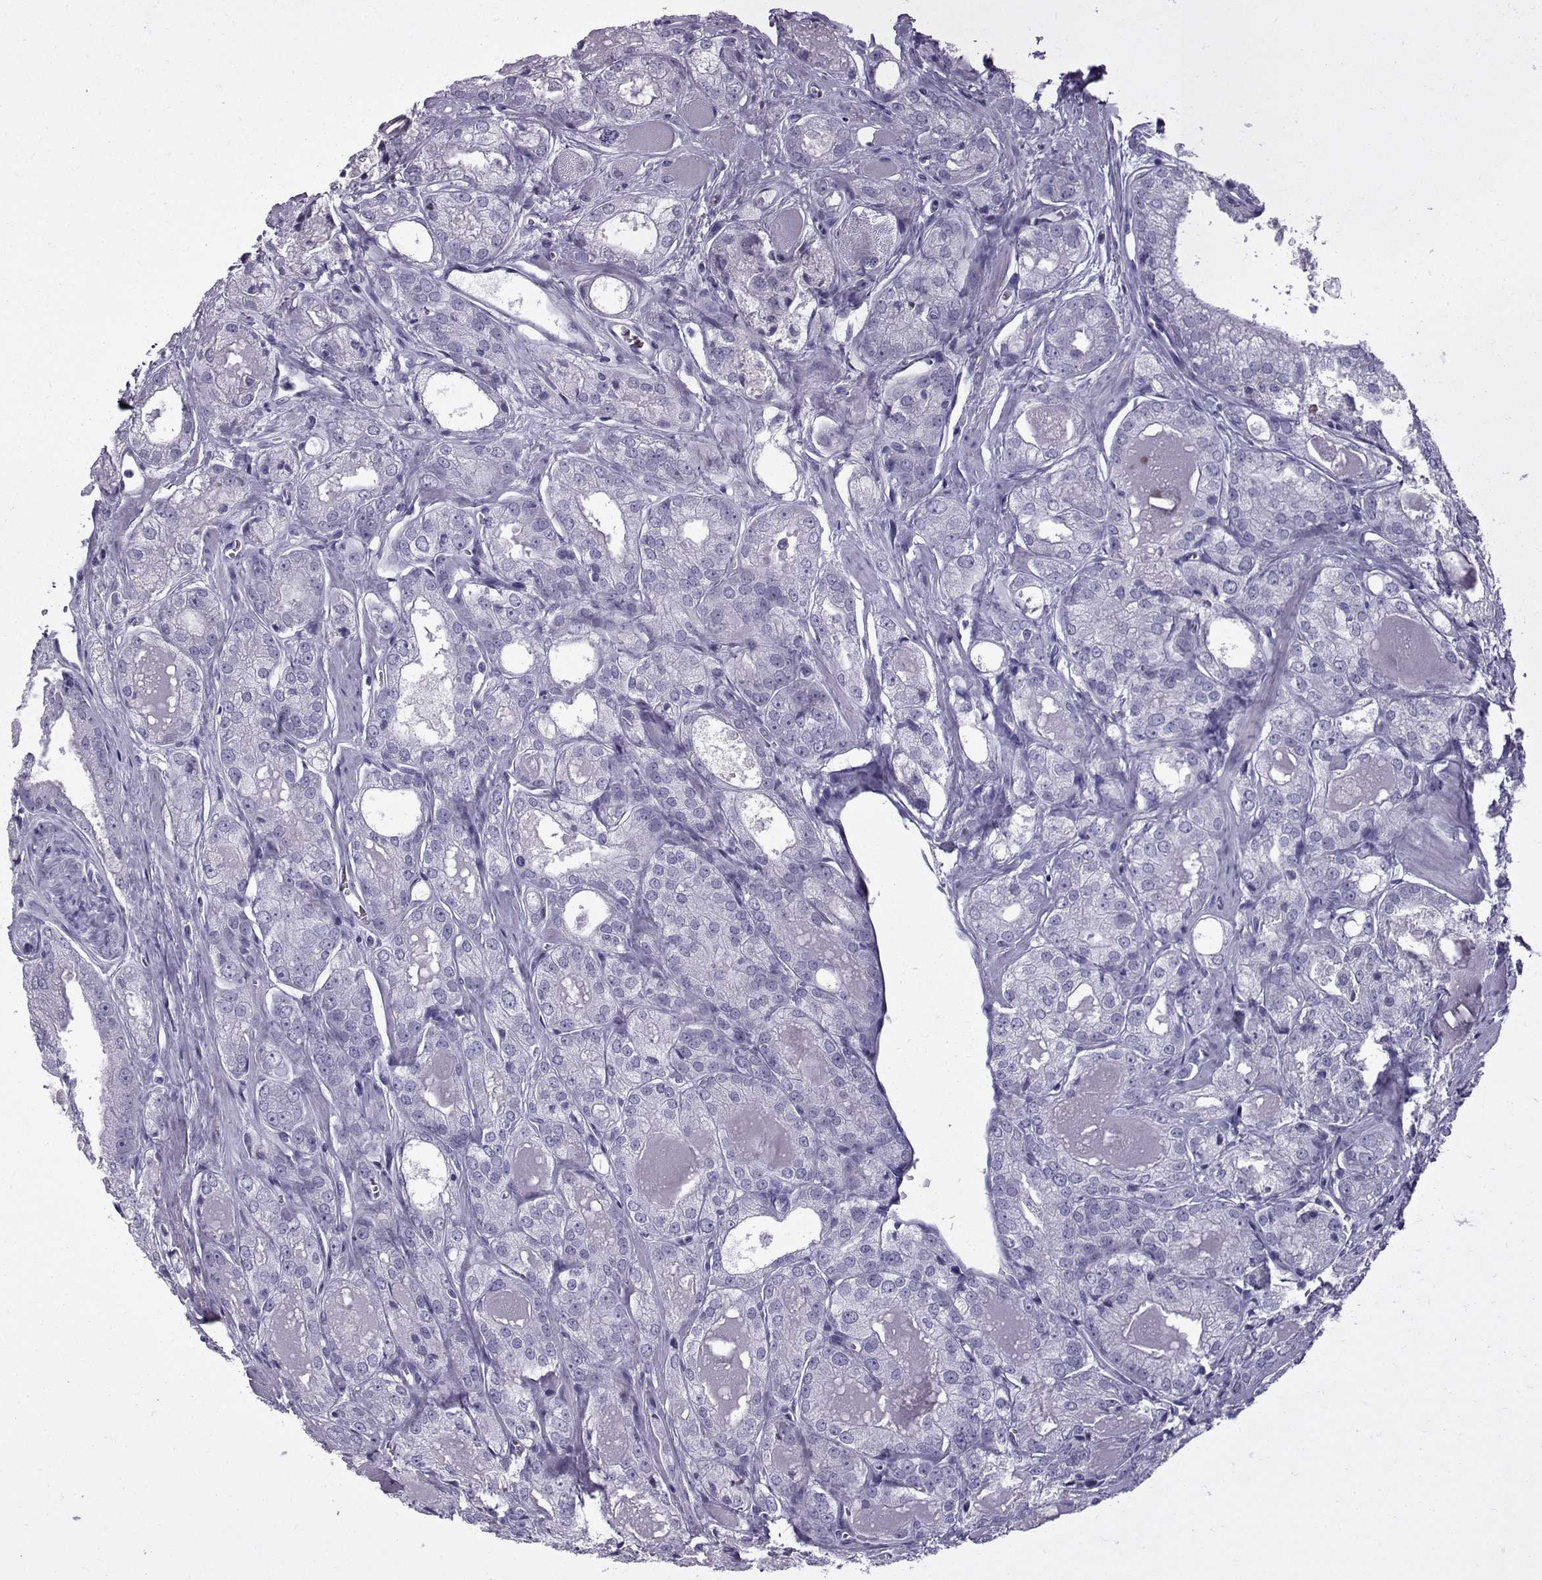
{"staining": {"intensity": "negative", "quantity": "none", "location": "none"}, "tissue": "prostate cancer", "cell_type": "Tumor cells", "image_type": "cancer", "snomed": [{"axis": "morphology", "description": "Adenocarcinoma, NOS"}, {"axis": "morphology", "description": "Adenocarcinoma, High grade"}, {"axis": "topography", "description": "Prostate"}], "caption": "This is a photomicrograph of immunohistochemistry (IHC) staining of adenocarcinoma (high-grade) (prostate), which shows no positivity in tumor cells.", "gene": "DMRT3", "patient": {"sex": "male", "age": 70}}